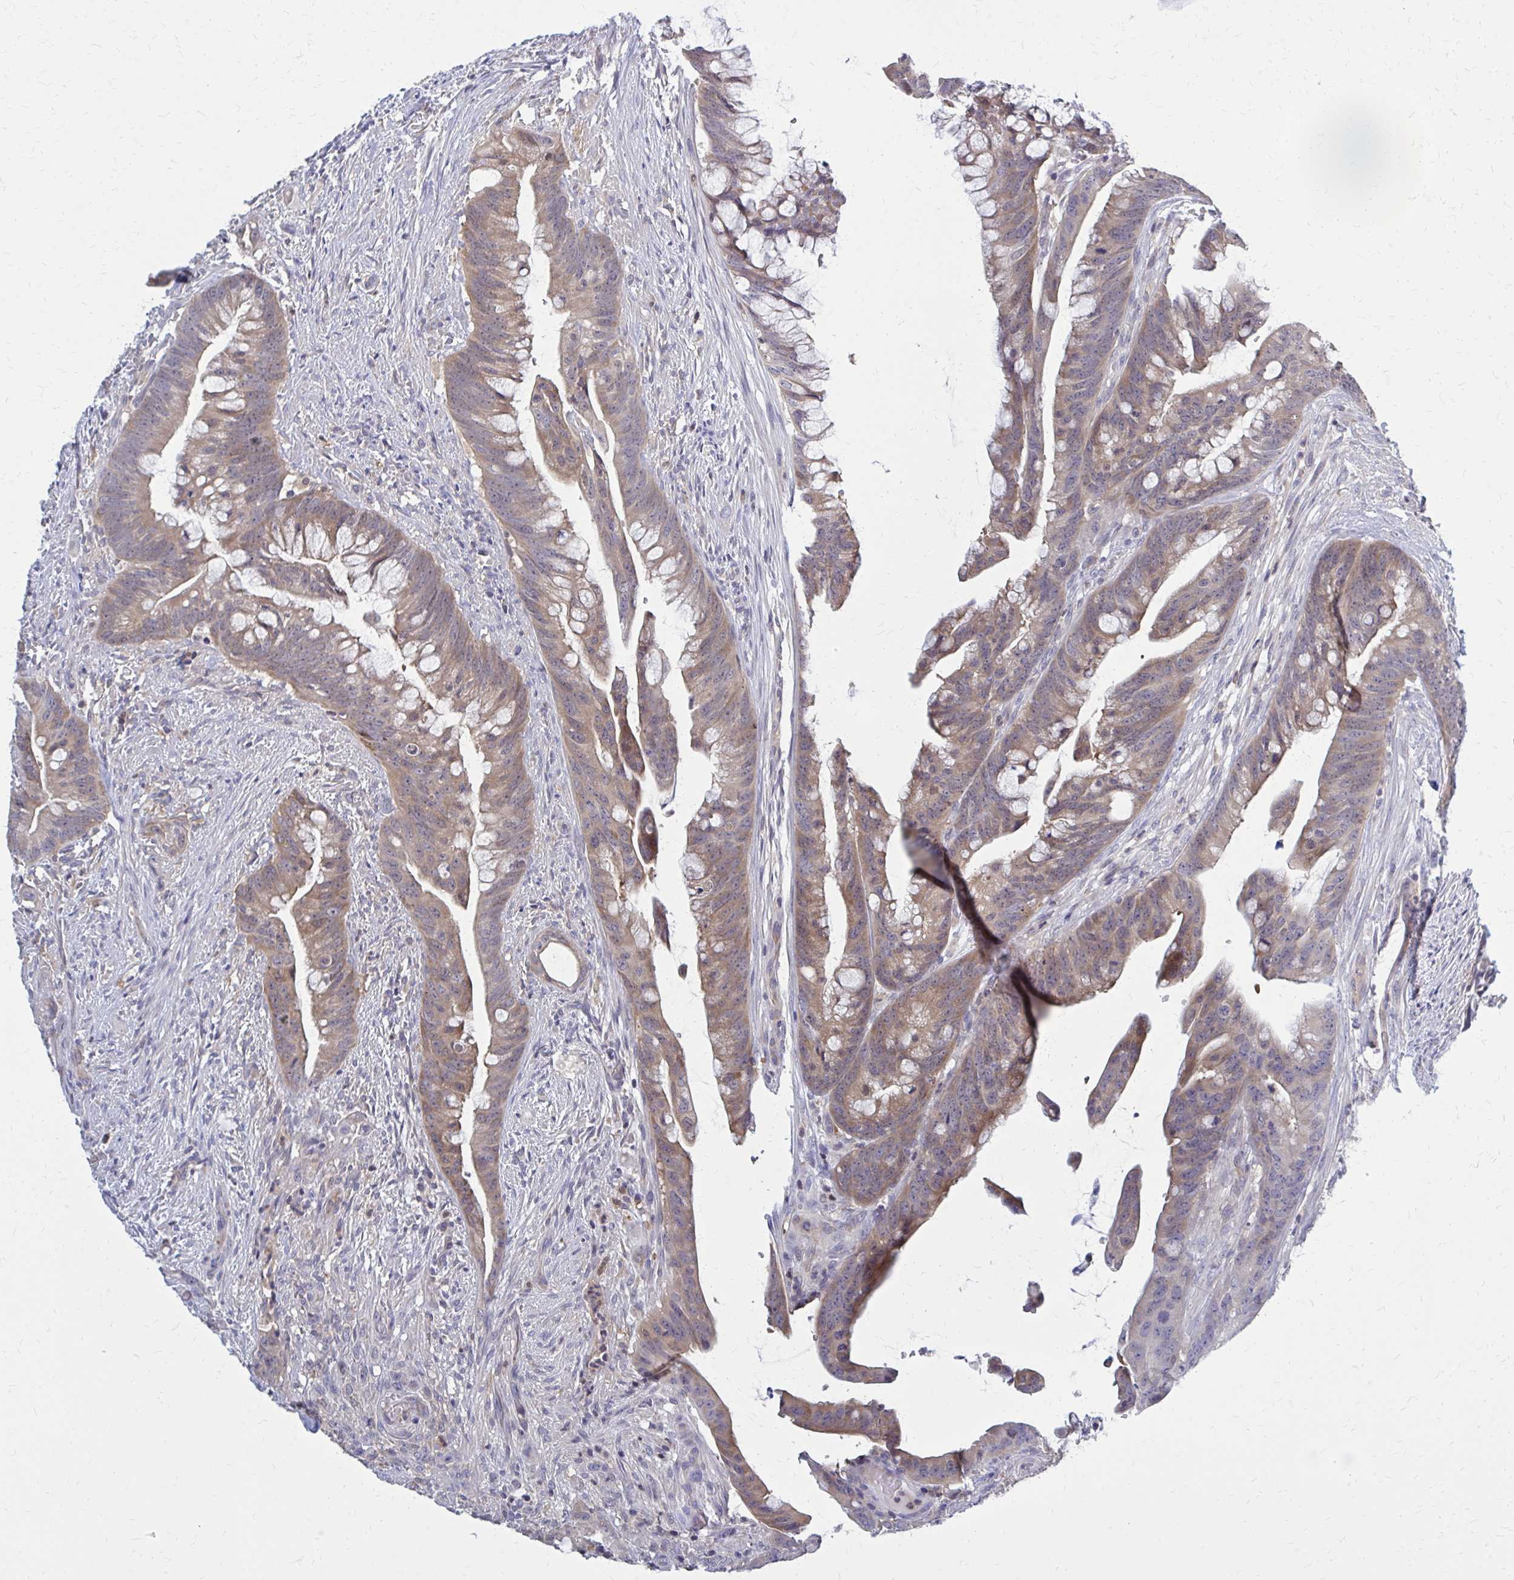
{"staining": {"intensity": "moderate", "quantity": ">75%", "location": "cytoplasmic/membranous"}, "tissue": "colorectal cancer", "cell_type": "Tumor cells", "image_type": "cancer", "snomed": [{"axis": "morphology", "description": "Adenocarcinoma, NOS"}, {"axis": "topography", "description": "Colon"}], "caption": "Protein expression analysis of colorectal adenocarcinoma exhibits moderate cytoplasmic/membranous staining in about >75% of tumor cells.", "gene": "DBI", "patient": {"sex": "male", "age": 62}}